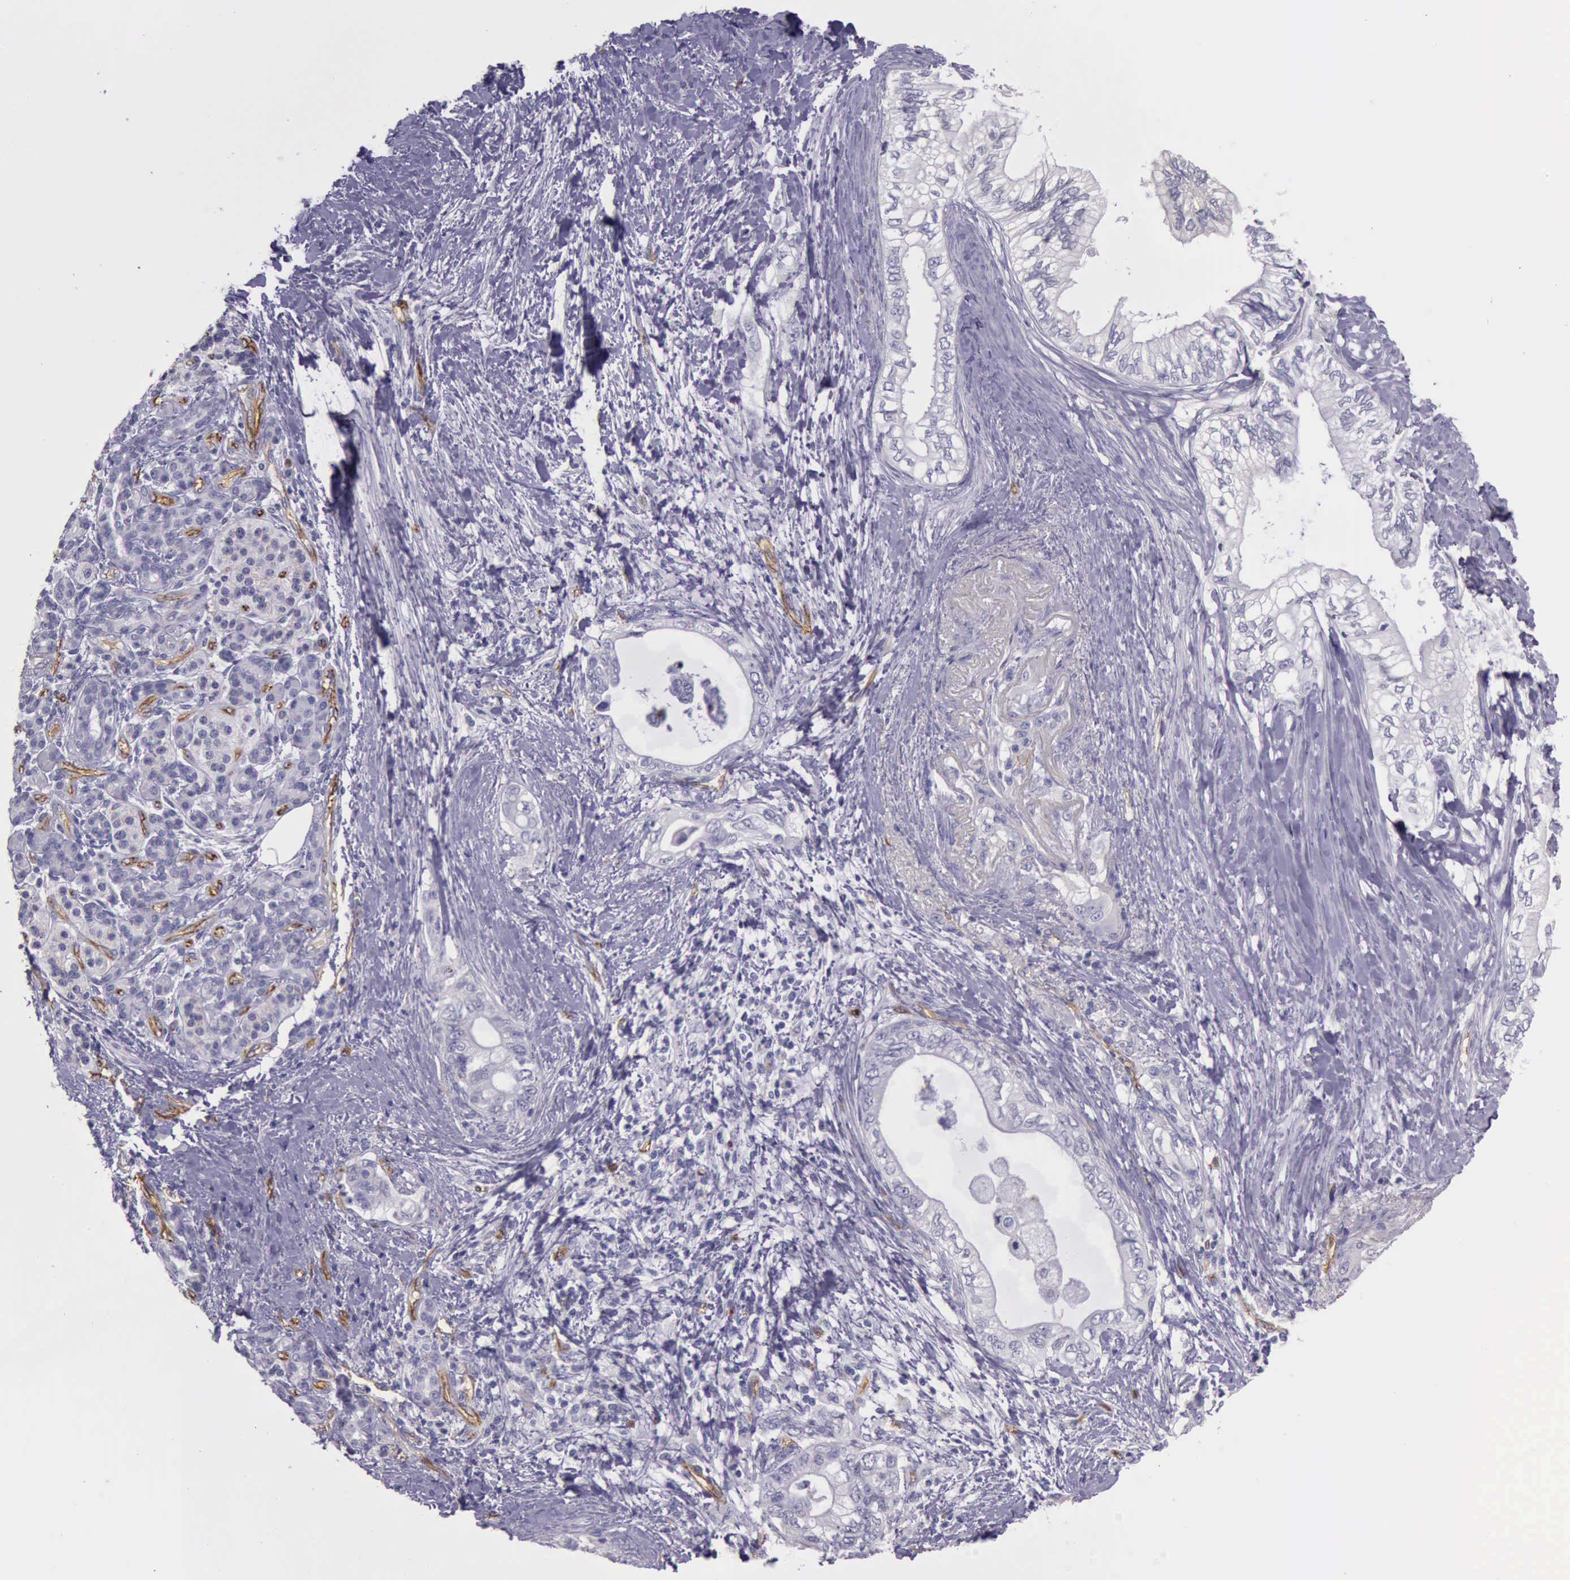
{"staining": {"intensity": "negative", "quantity": "none", "location": "none"}, "tissue": "pancreatic cancer", "cell_type": "Tumor cells", "image_type": "cancer", "snomed": [{"axis": "morphology", "description": "Adenocarcinoma, NOS"}, {"axis": "topography", "description": "Pancreas"}], "caption": "Human pancreatic adenocarcinoma stained for a protein using IHC shows no staining in tumor cells.", "gene": "TCEANC", "patient": {"sex": "female", "age": 66}}